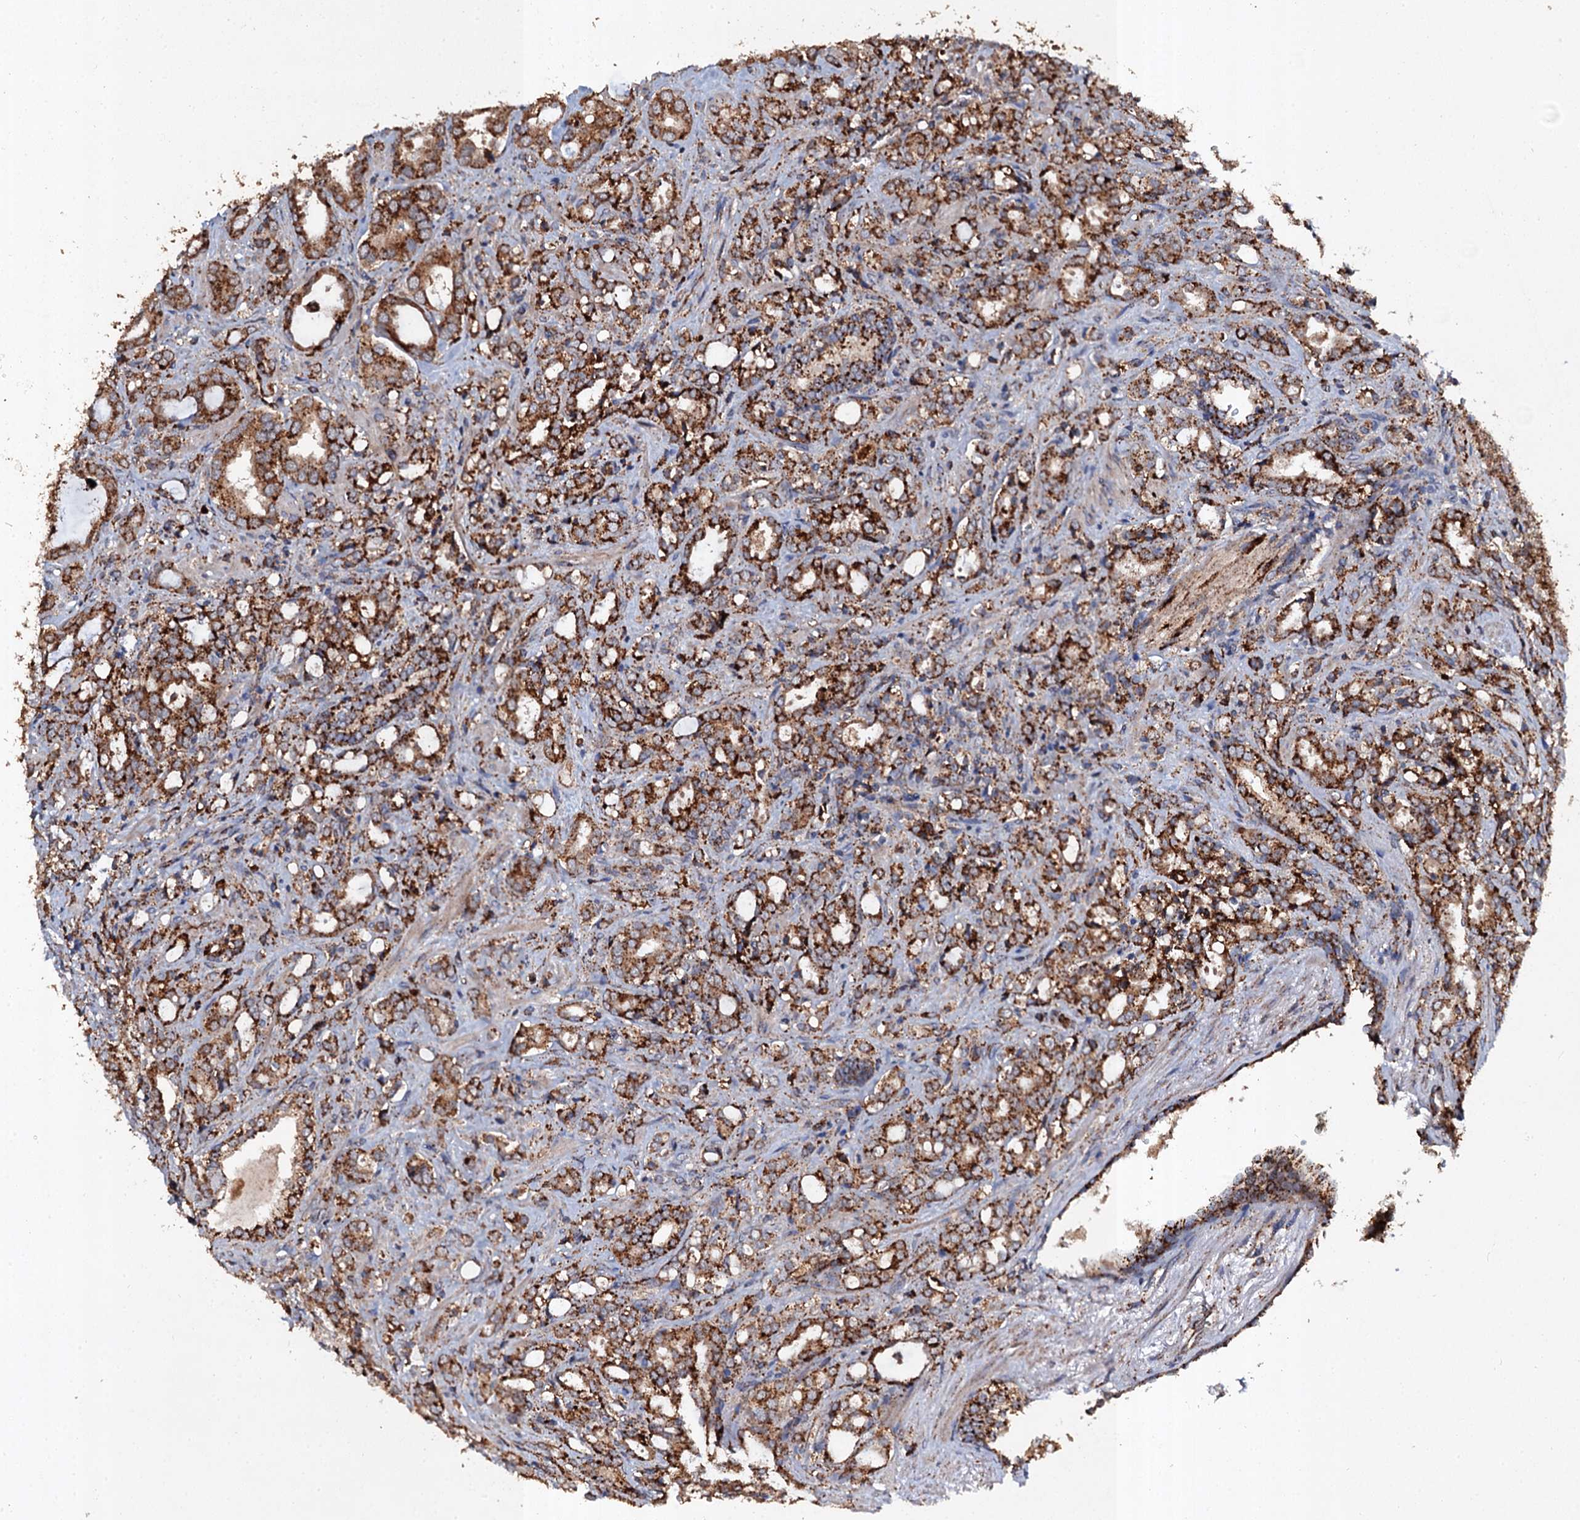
{"staining": {"intensity": "strong", "quantity": ">75%", "location": "cytoplasmic/membranous"}, "tissue": "prostate cancer", "cell_type": "Tumor cells", "image_type": "cancer", "snomed": [{"axis": "morphology", "description": "Adenocarcinoma, High grade"}, {"axis": "topography", "description": "Prostate"}], "caption": "Immunohistochemistry (IHC) histopathology image of neoplastic tissue: human high-grade adenocarcinoma (prostate) stained using immunohistochemistry shows high levels of strong protein expression localized specifically in the cytoplasmic/membranous of tumor cells, appearing as a cytoplasmic/membranous brown color.", "gene": "GBA1", "patient": {"sex": "male", "age": 72}}